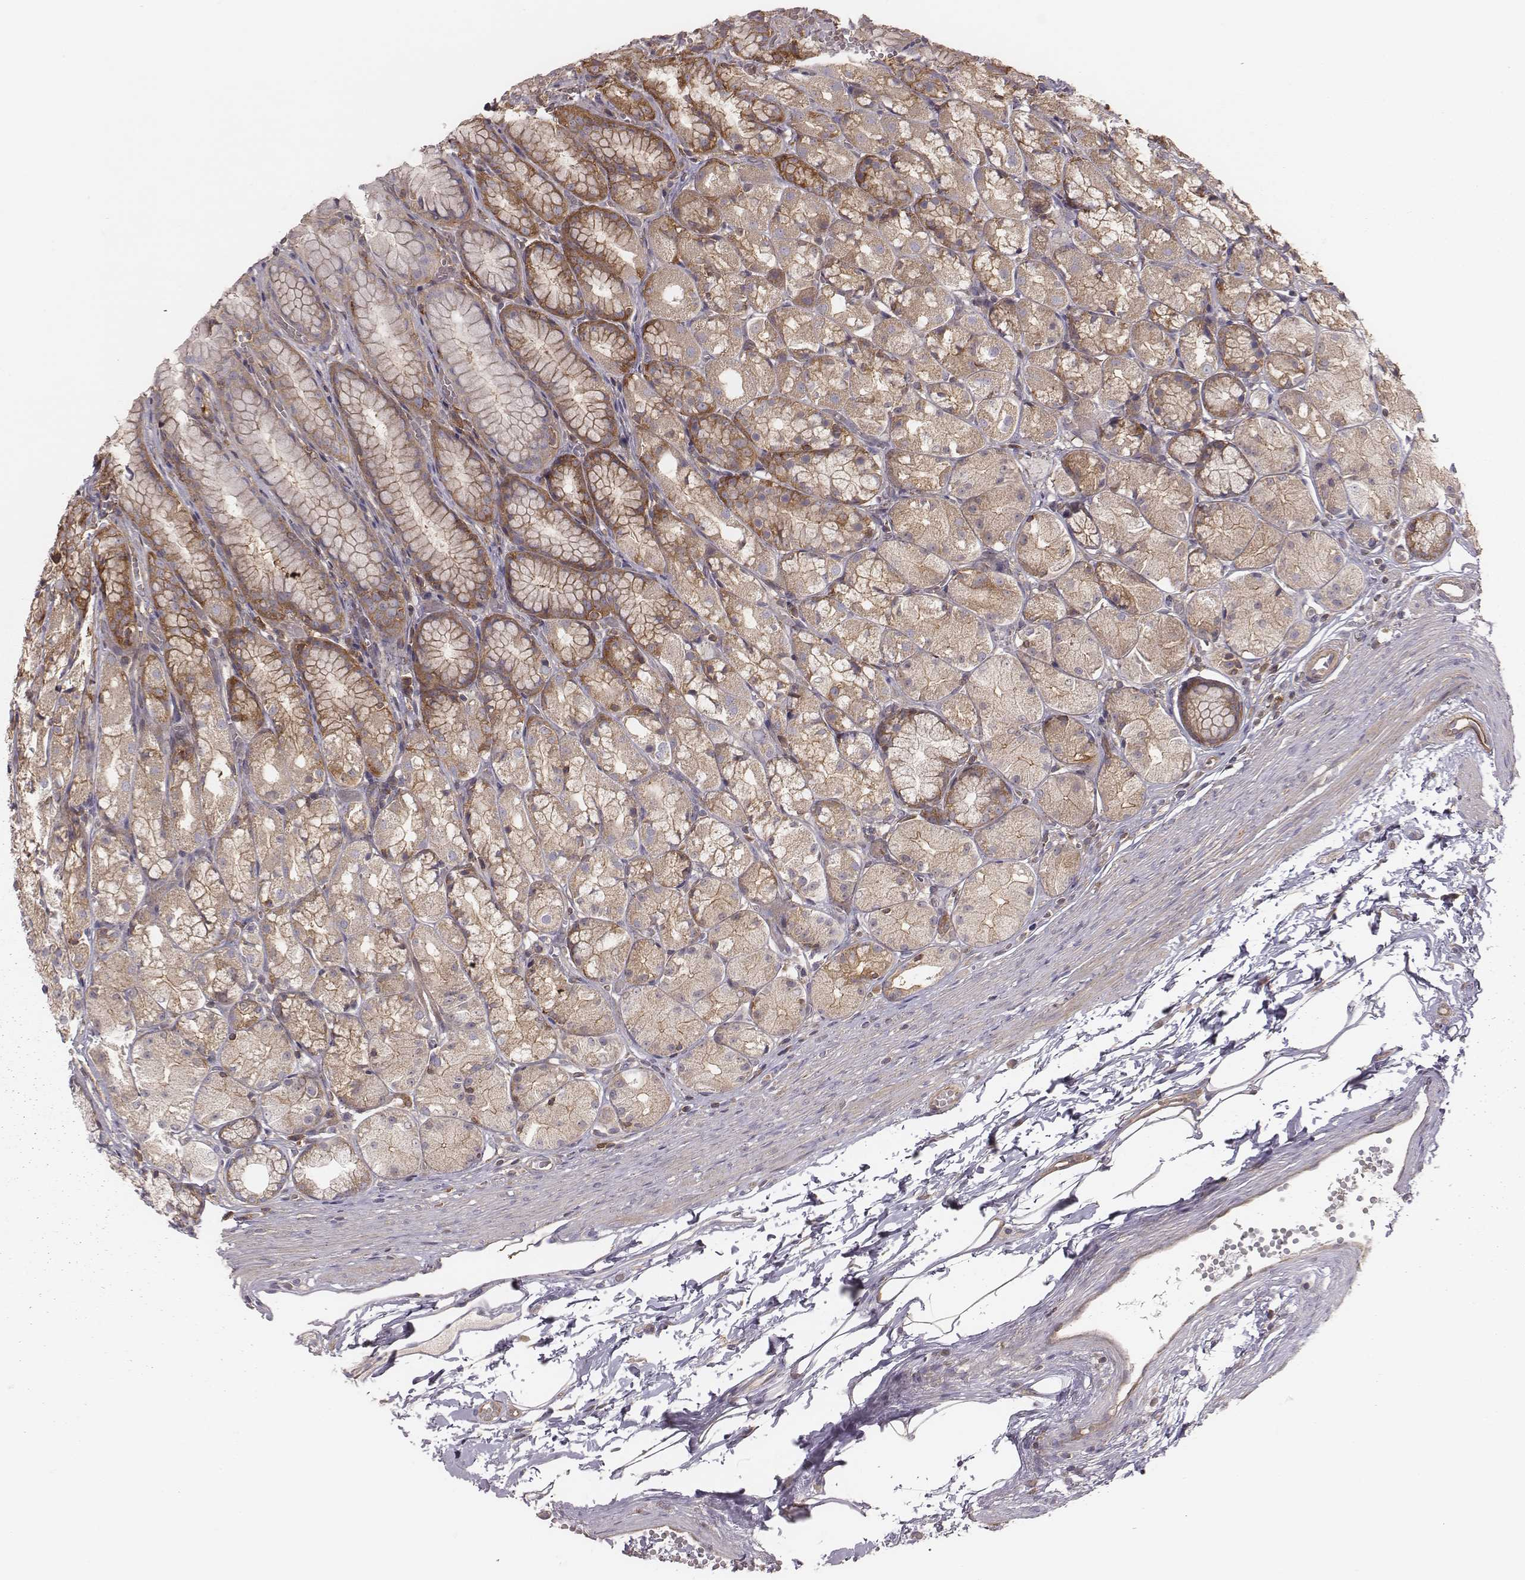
{"staining": {"intensity": "moderate", "quantity": ">75%", "location": "cytoplasmic/membranous"}, "tissue": "stomach", "cell_type": "Glandular cells", "image_type": "normal", "snomed": [{"axis": "morphology", "description": "Normal tissue, NOS"}, {"axis": "topography", "description": "Stomach"}], "caption": "This micrograph reveals IHC staining of benign stomach, with medium moderate cytoplasmic/membranous positivity in approximately >75% of glandular cells.", "gene": "CAD", "patient": {"sex": "male", "age": 70}}